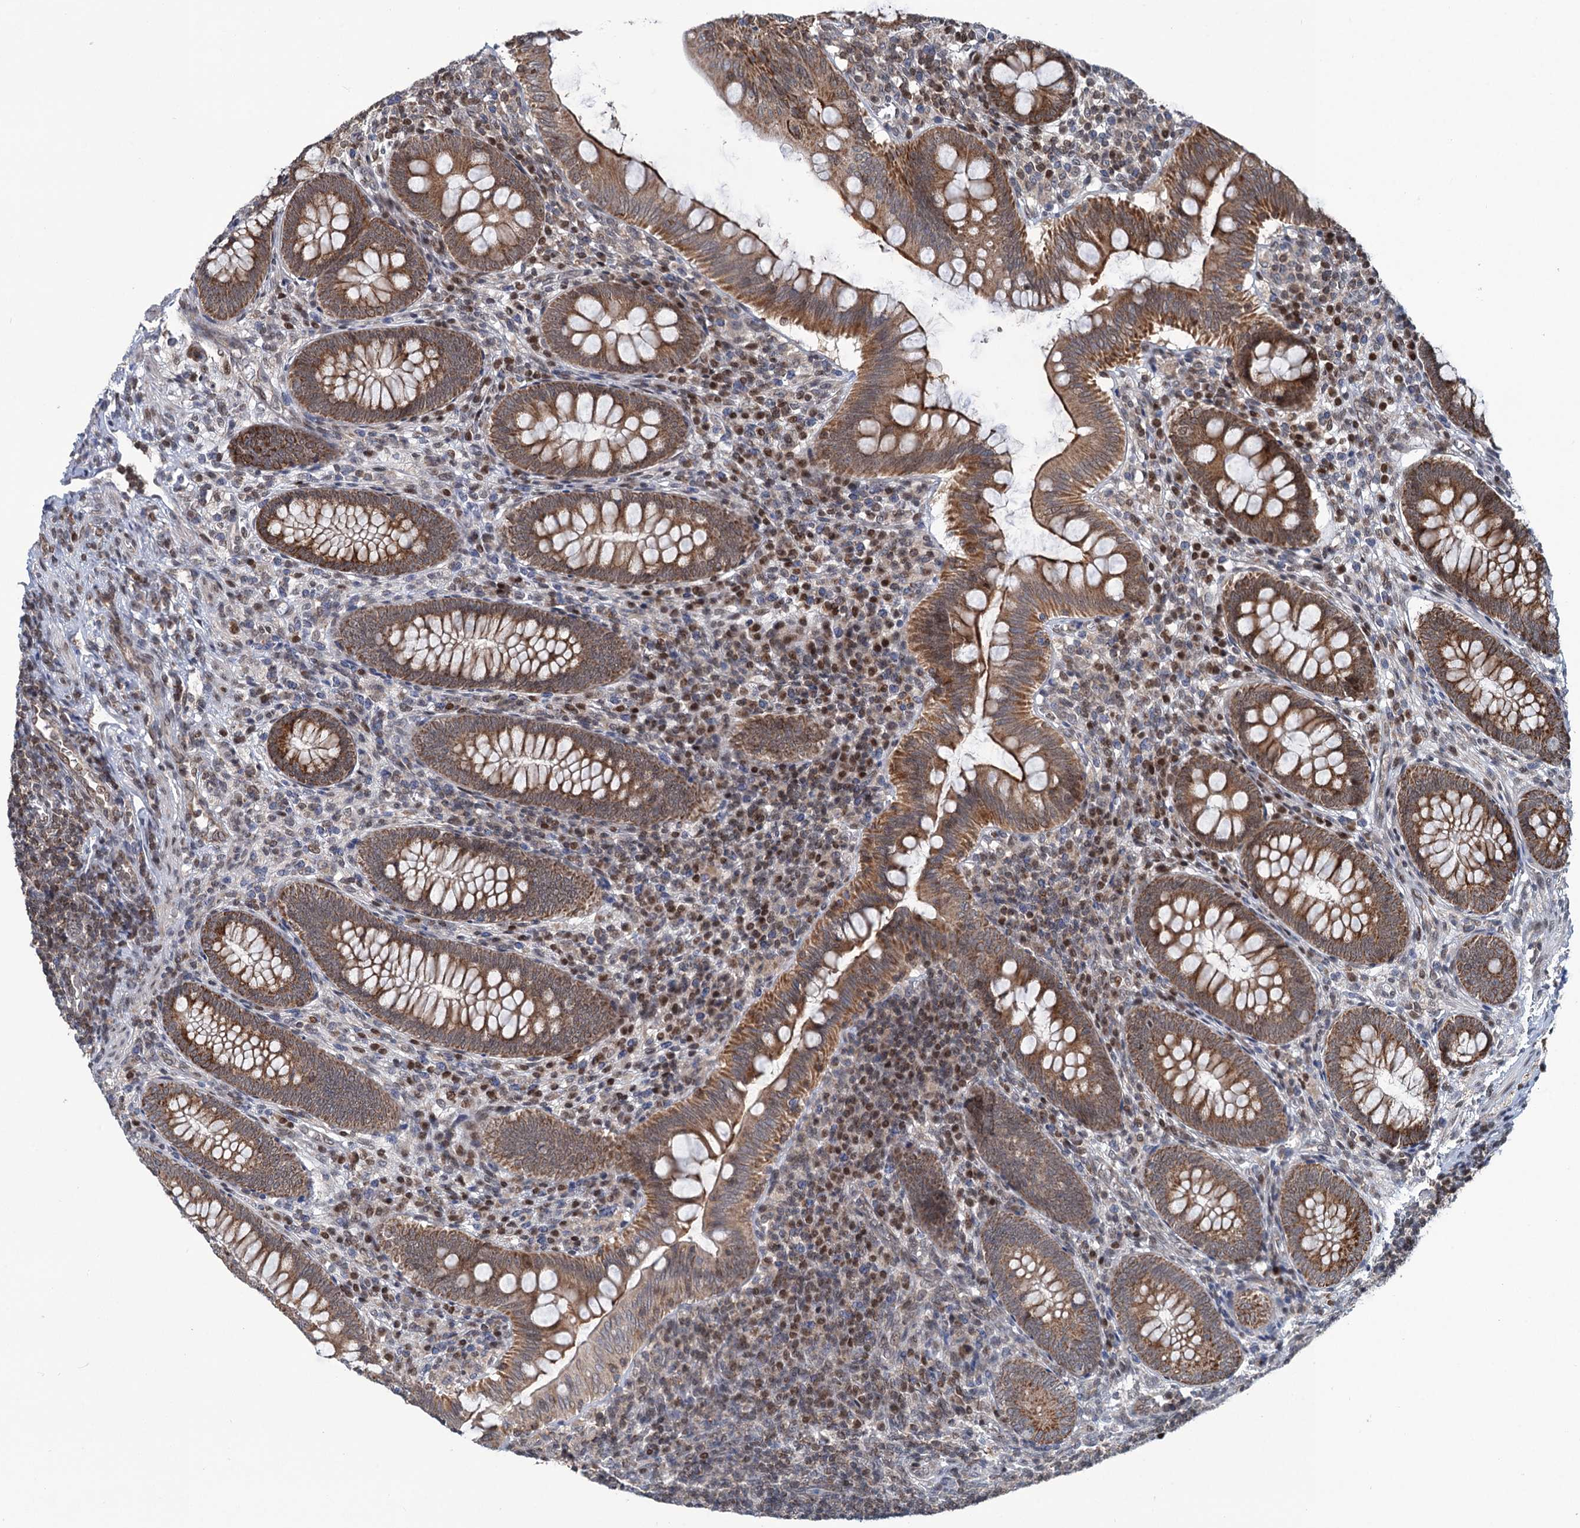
{"staining": {"intensity": "moderate", "quantity": ">75%", "location": "cytoplasmic/membranous"}, "tissue": "appendix", "cell_type": "Glandular cells", "image_type": "normal", "snomed": [{"axis": "morphology", "description": "Normal tissue, NOS"}, {"axis": "topography", "description": "Appendix"}], "caption": "Immunohistochemistry micrograph of unremarkable human appendix stained for a protein (brown), which shows medium levels of moderate cytoplasmic/membranous positivity in approximately >75% of glandular cells.", "gene": "PHC3", "patient": {"sex": "male", "age": 14}}